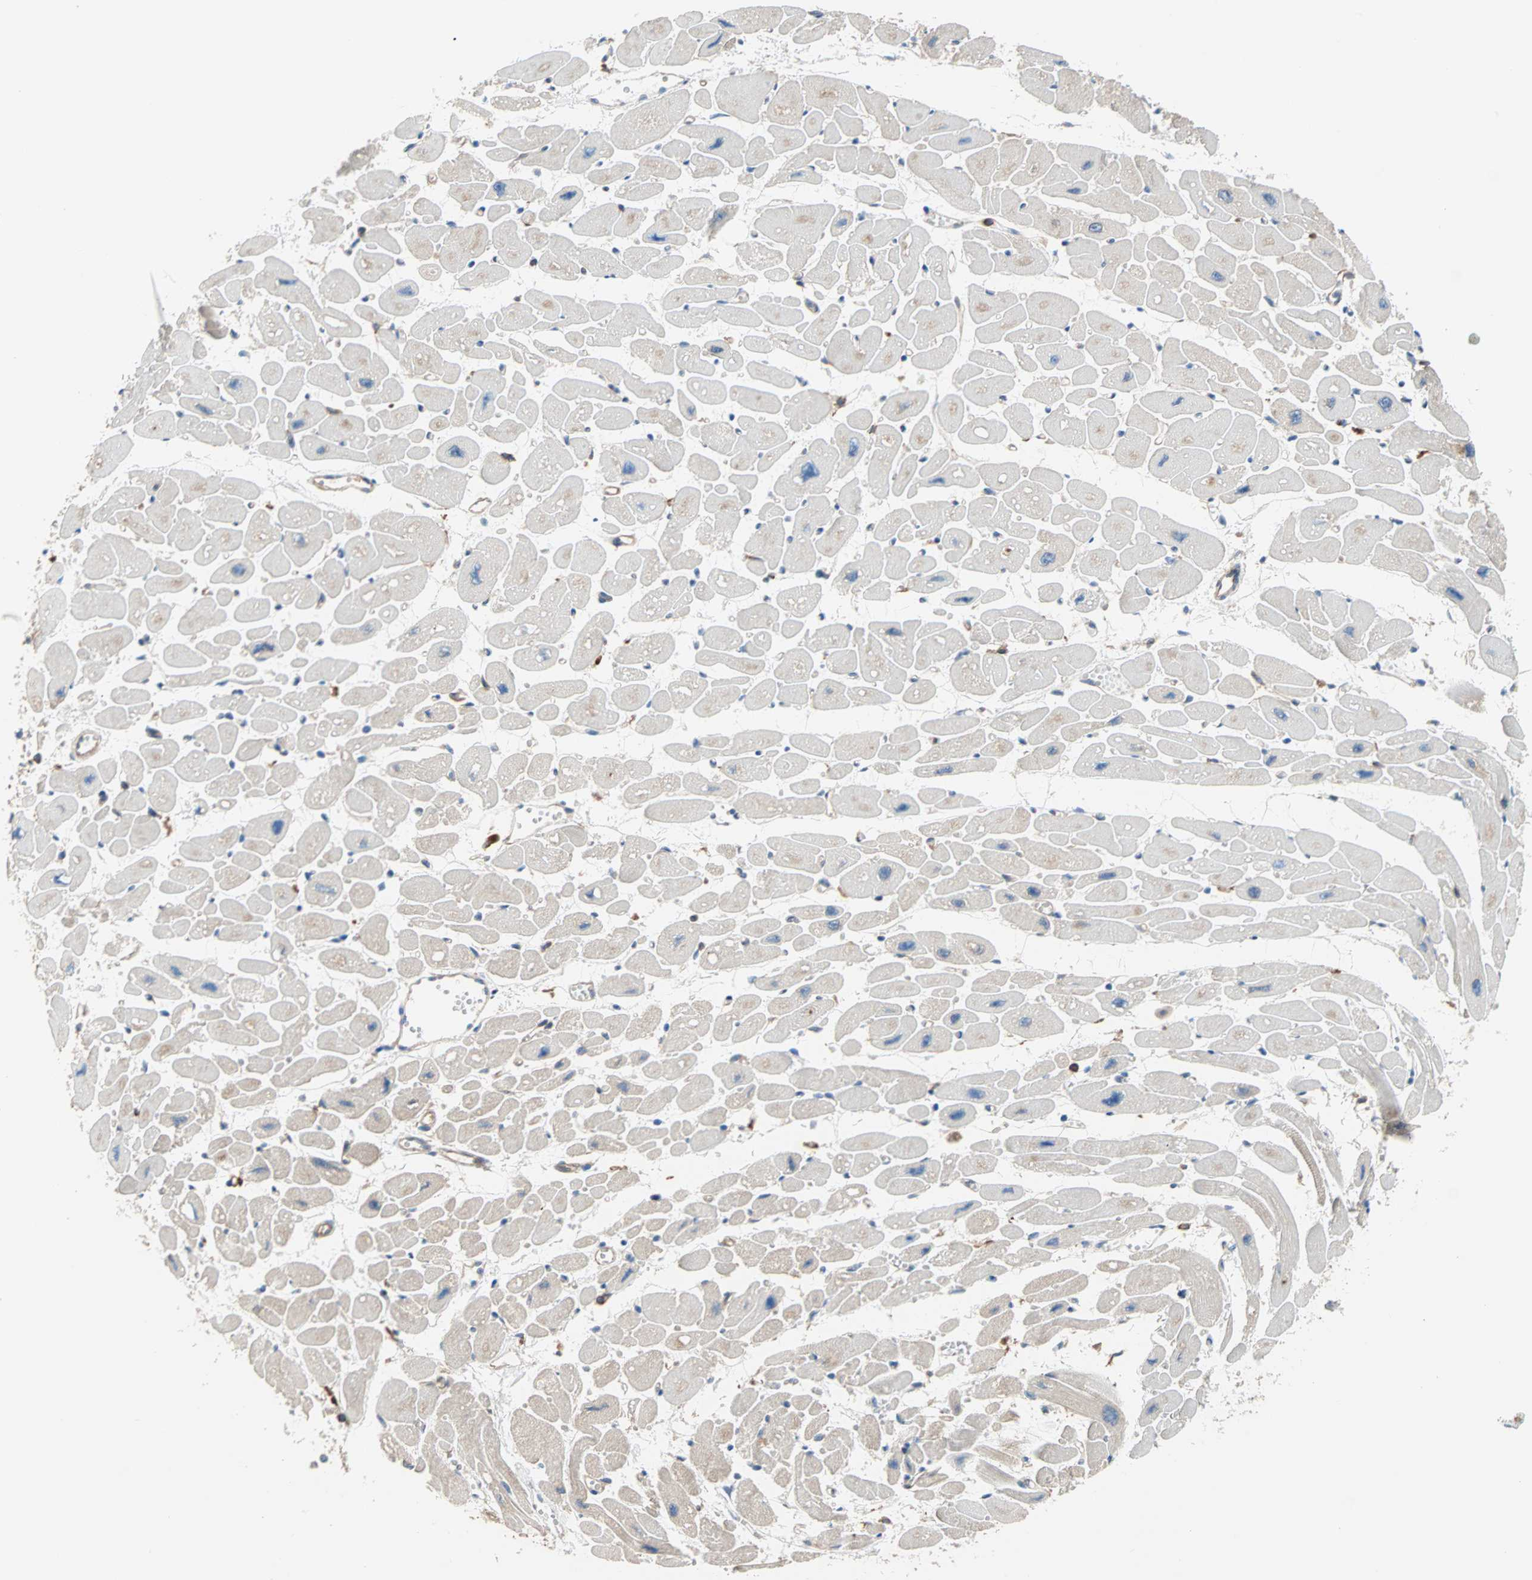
{"staining": {"intensity": "weak", "quantity": "25%-75%", "location": "cytoplasmic/membranous"}, "tissue": "heart muscle", "cell_type": "Cardiomyocytes", "image_type": "normal", "snomed": [{"axis": "morphology", "description": "Normal tissue, NOS"}, {"axis": "topography", "description": "Heart"}], "caption": "Protein expression analysis of normal human heart muscle reveals weak cytoplasmic/membranous positivity in approximately 25%-75% of cardiomyocytes.", "gene": "EEF2", "patient": {"sex": "female", "age": 54}}